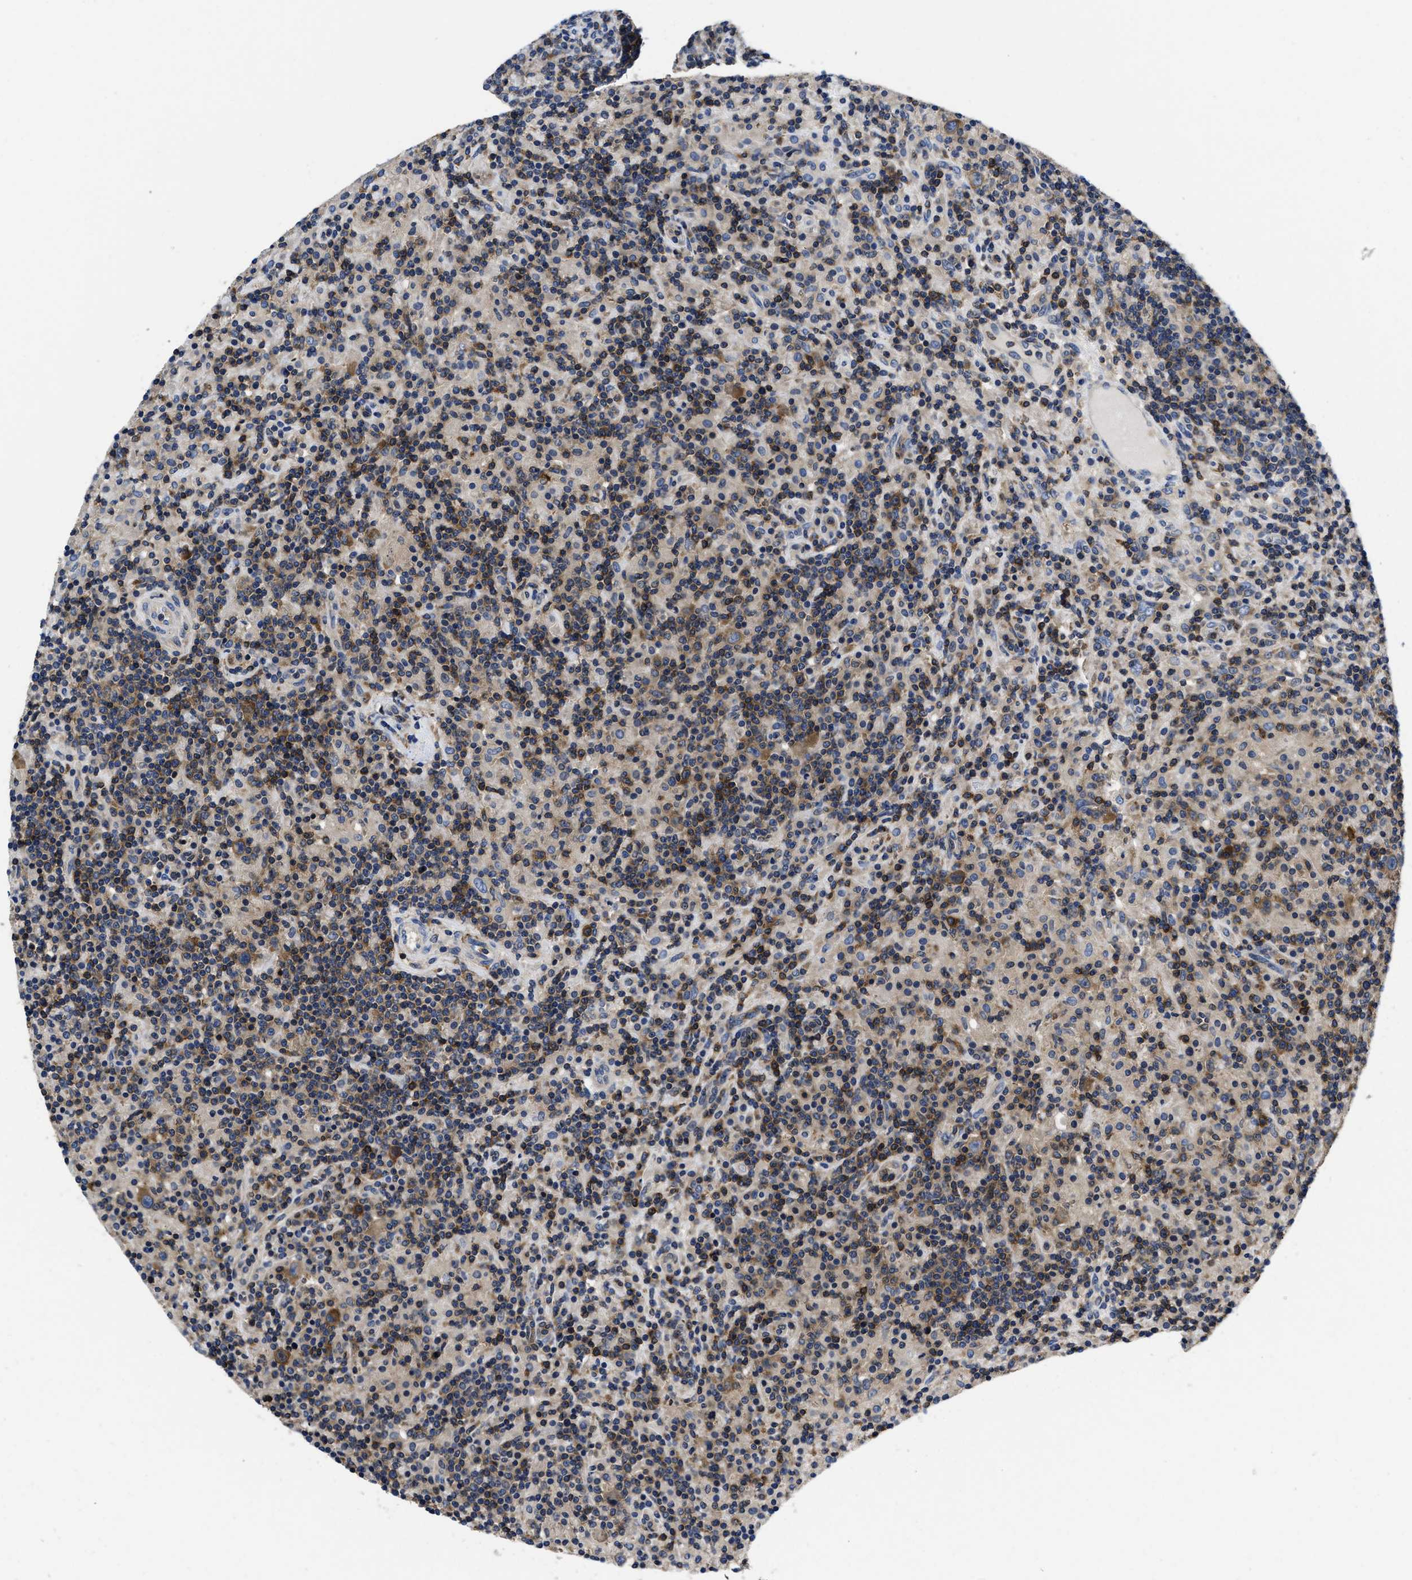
{"staining": {"intensity": "moderate", "quantity": "25%-75%", "location": "cytoplasmic/membranous"}, "tissue": "lymphoma", "cell_type": "Tumor cells", "image_type": "cancer", "snomed": [{"axis": "morphology", "description": "Hodgkin's disease, NOS"}, {"axis": "topography", "description": "Lymph node"}], "caption": "Immunohistochemical staining of lymphoma demonstrates moderate cytoplasmic/membranous protein expression in approximately 25%-75% of tumor cells.", "gene": "YARS1", "patient": {"sex": "male", "age": 70}}